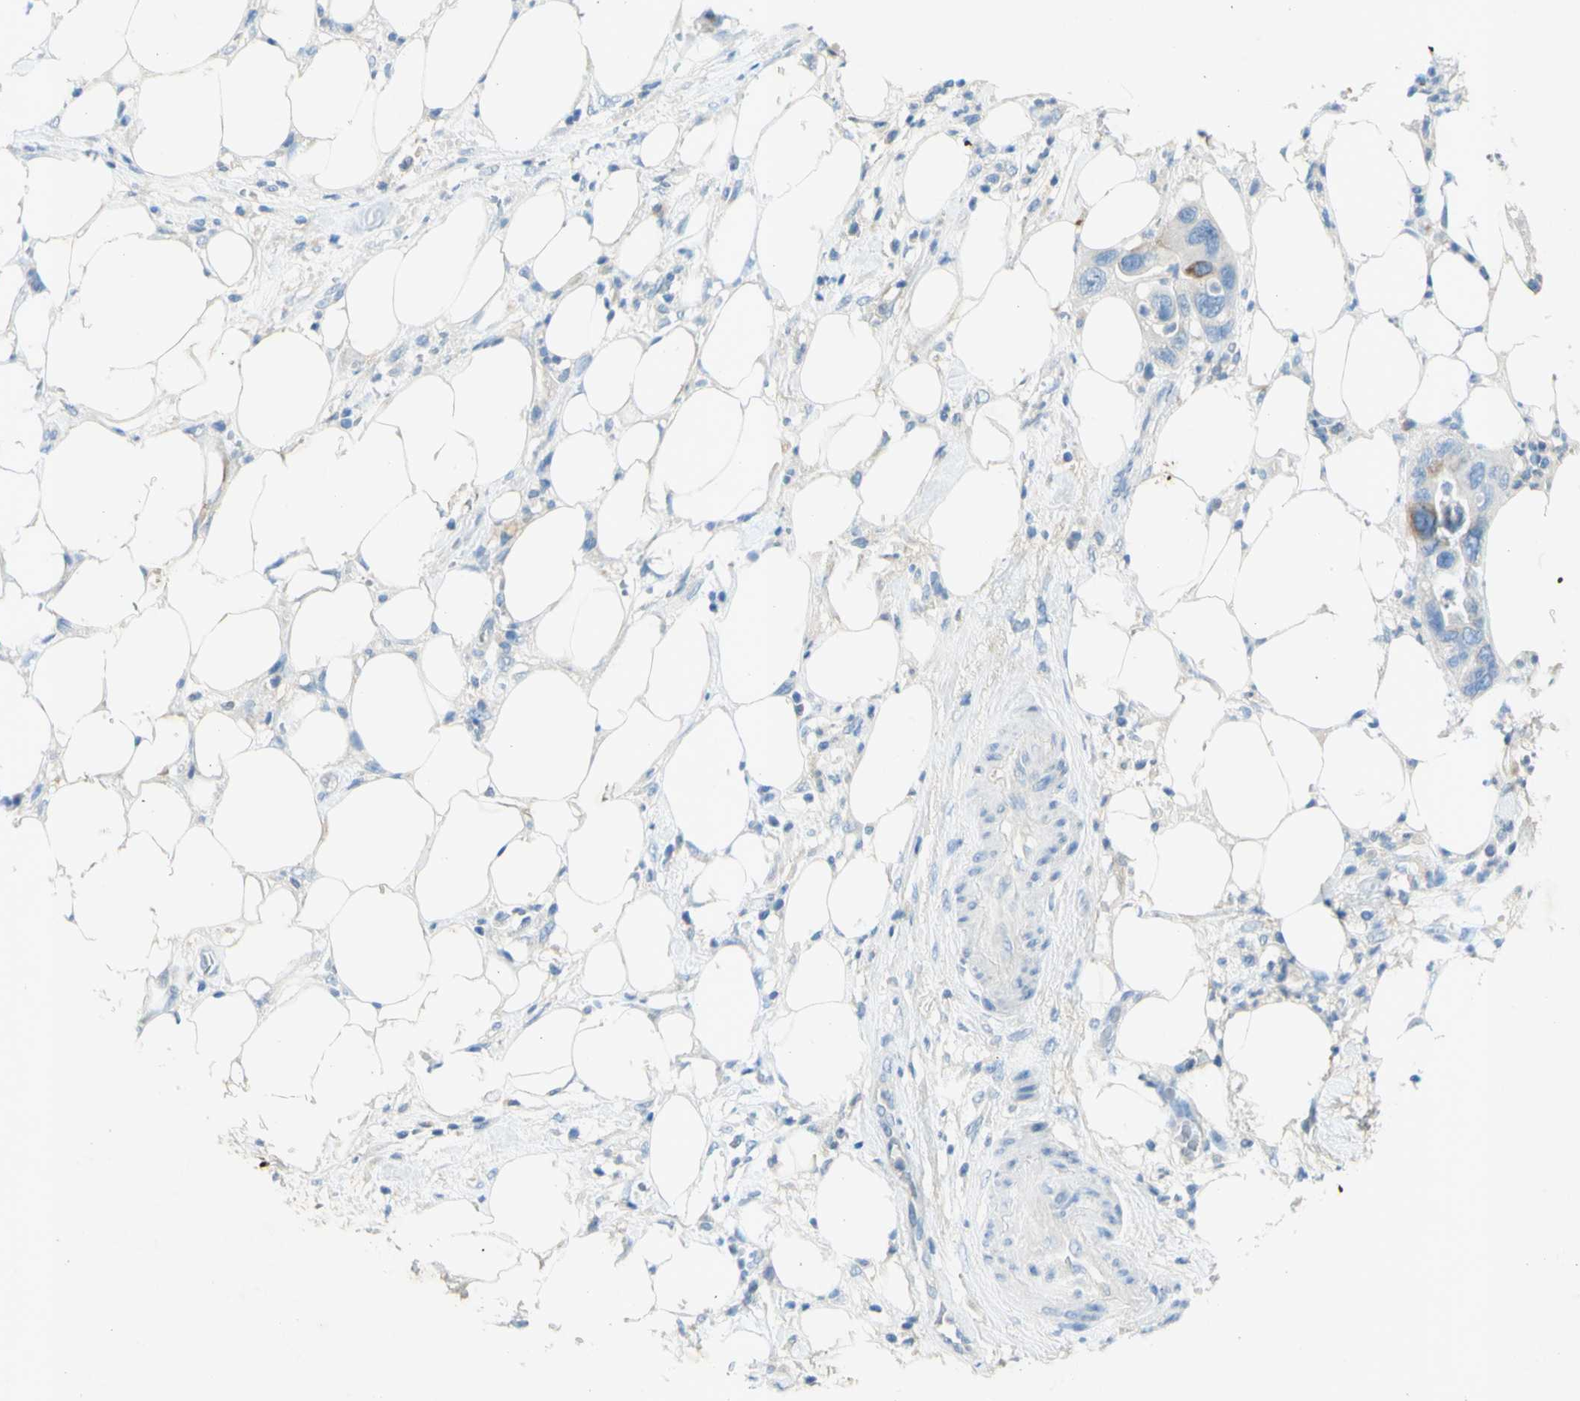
{"staining": {"intensity": "weak", "quantity": ">75%", "location": "cytoplasmic/membranous"}, "tissue": "pancreatic cancer", "cell_type": "Tumor cells", "image_type": "cancer", "snomed": [{"axis": "morphology", "description": "Adenocarcinoma, NOS"}, {"axis": "topography", "description": "Pancreas"}], "caption": "The immunohistochemical stain shows weak cytoplasmic/membranous positivity in tumor cells of adenocarcinoma (pancreatic) tissue.", "gene": "GDF15", "patient": {"sex": "female", "age": 71}}